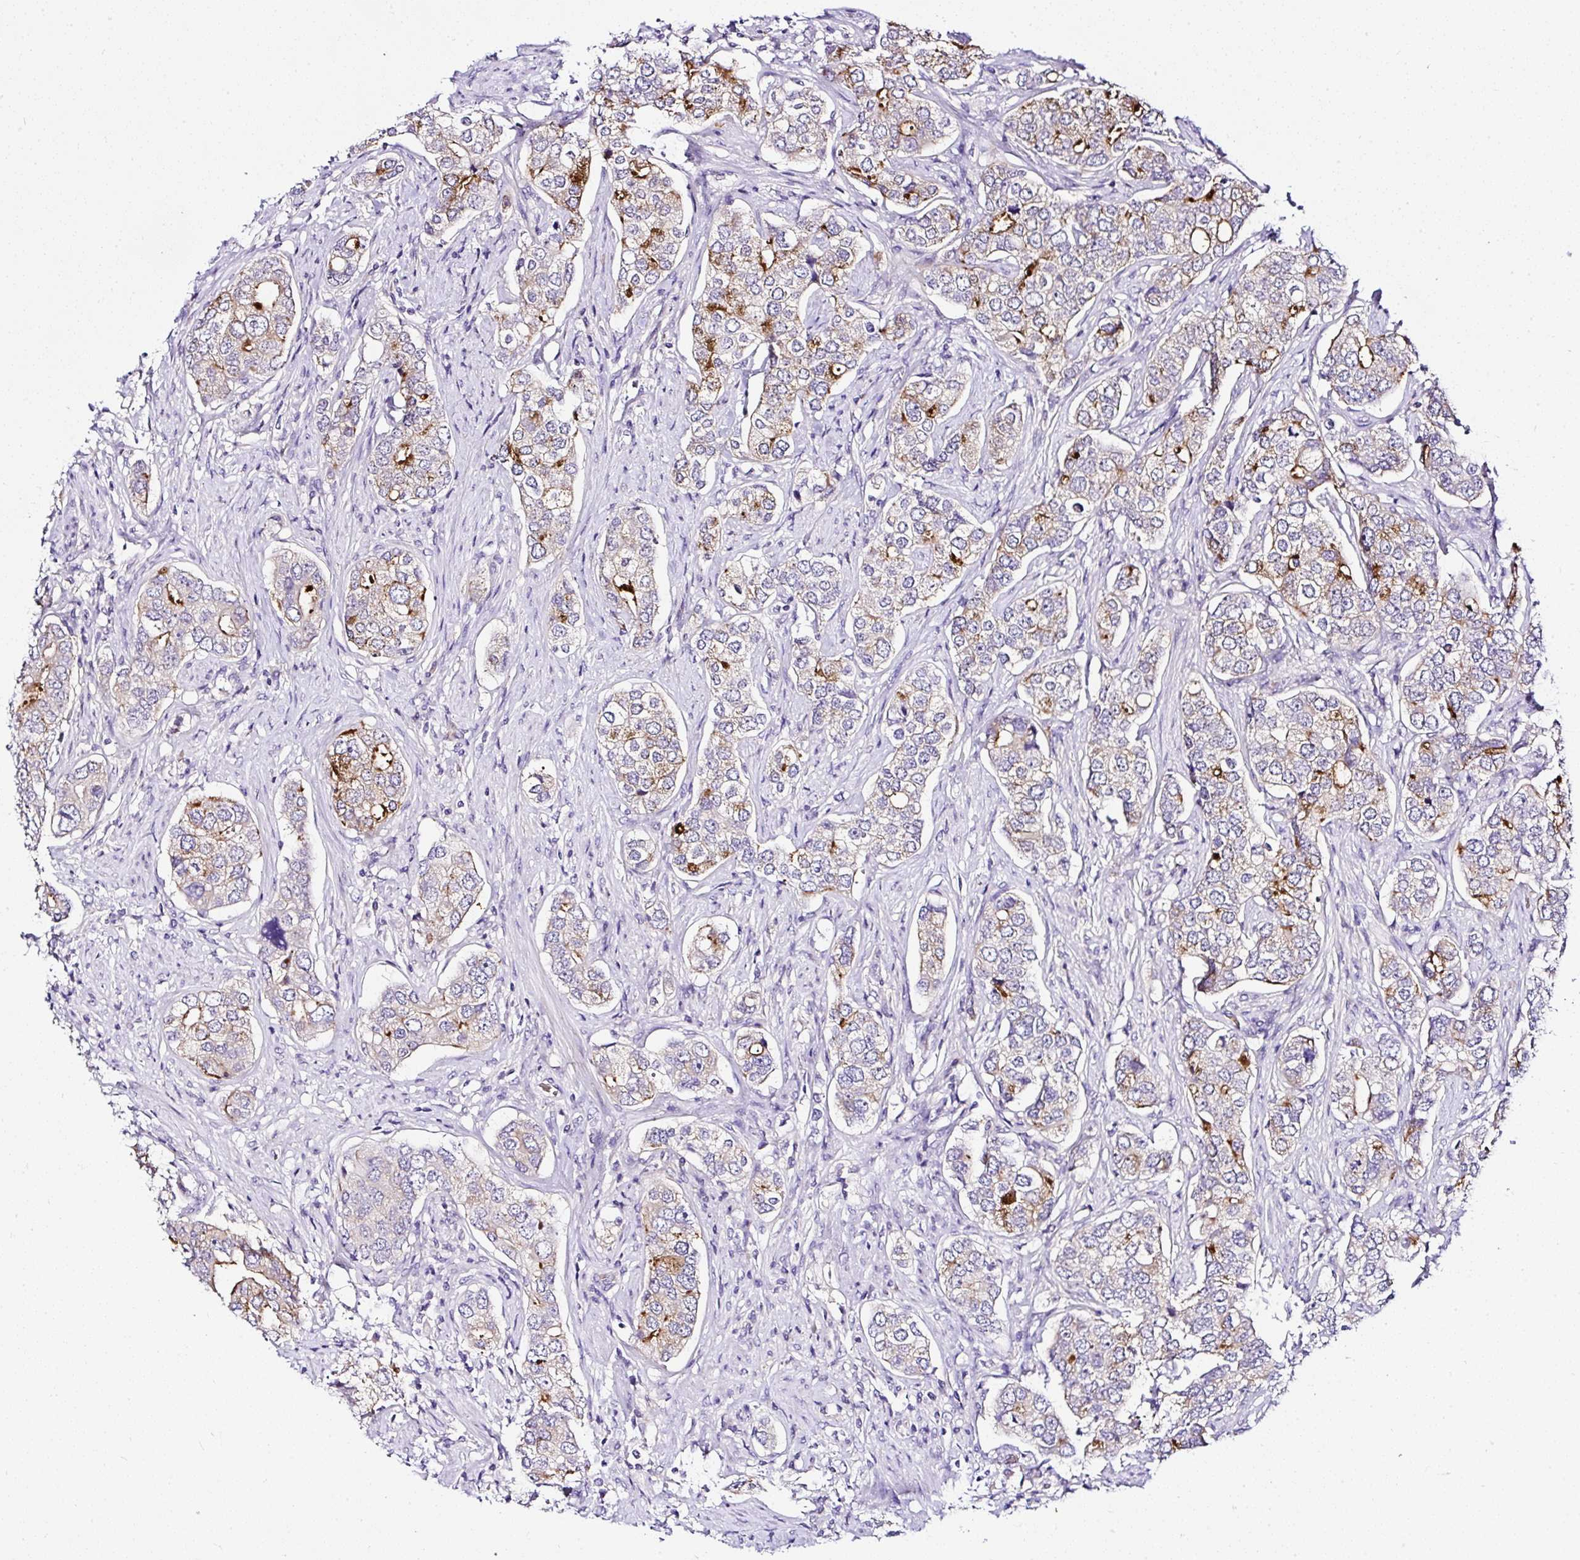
{"staining": {"intensity": "moderate", "quantity": "<25%", "location": "cytoplasmic/membranous"}, "tissue": "prostate cancer", "cell_type": "Tumor cells", "image_type": "cancer", "snomed": [{"axis": "morphology", "description": "Adenocarcinoma, High grade"}, {"axis": "topography", "description": "Prostate"}], "caption": "This photomicrograph demonstrates immunohistochemistry (IHC) staining of human prostate cancer, with low moderate cytoplasmic/membranous positivity in about <25% of tumor cells.", "gene": "DEPDC5", "patient": {"sex": "male", "age": 60}}